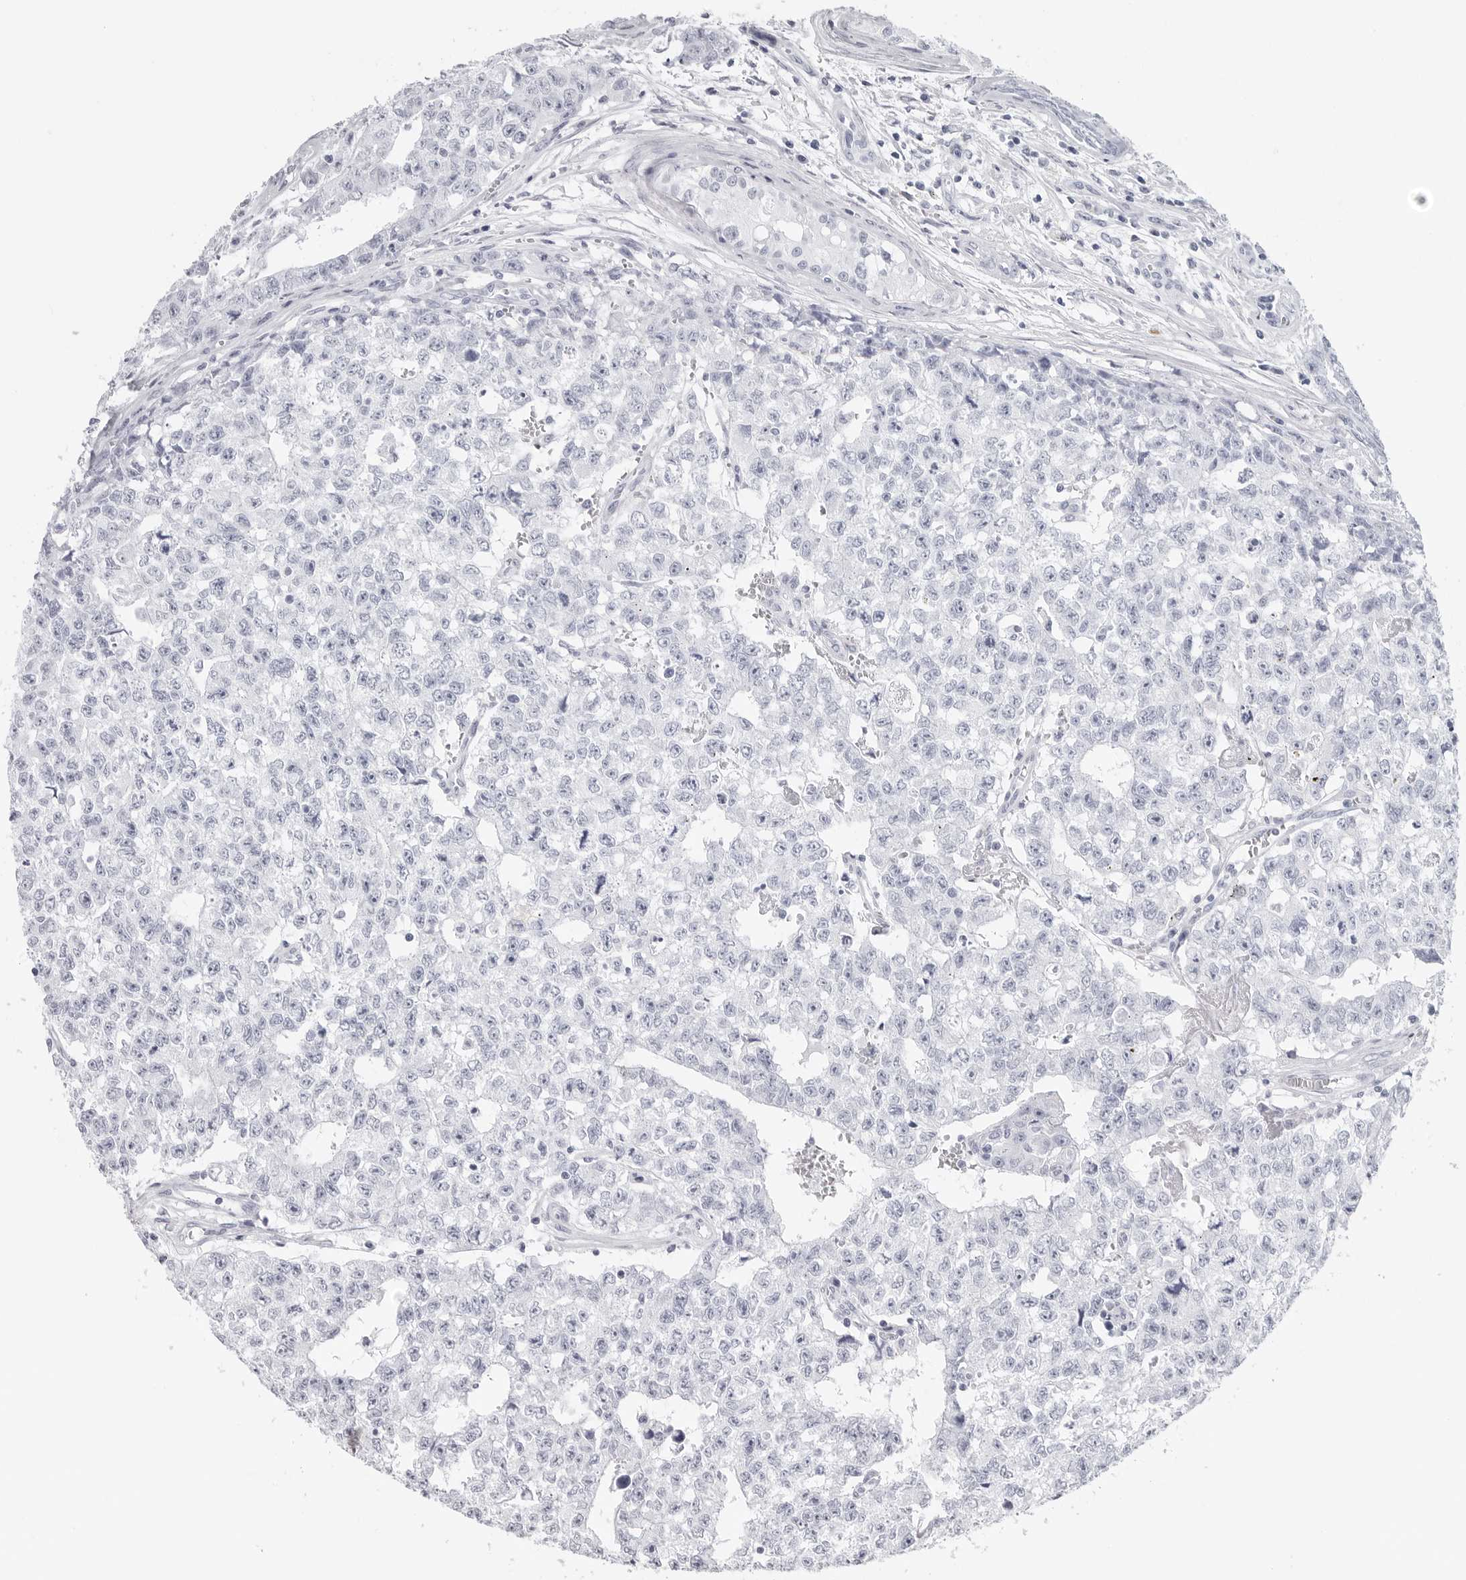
{"staining": {"intensity": "negative", "quantity": "none", "location": "none"}, "tissue": "testis cancer", "cell_type": "Tumor cells", "image_type": "cancer", "snomed": [{"axis": "morphology", "description": "Carcinoma, Embryonal, NOS"}, {"axis": "topography", "description": "Testis"}], "caption": "DAB immunohistochemical staining of human embryonal carcinoma (testis) displays no significant positivity in tumor cells. (Immunohistochemistry, brightfield microscopy, high magnification).", "gene": "CST2", "patient": {"sex": "male", "age": 28}}